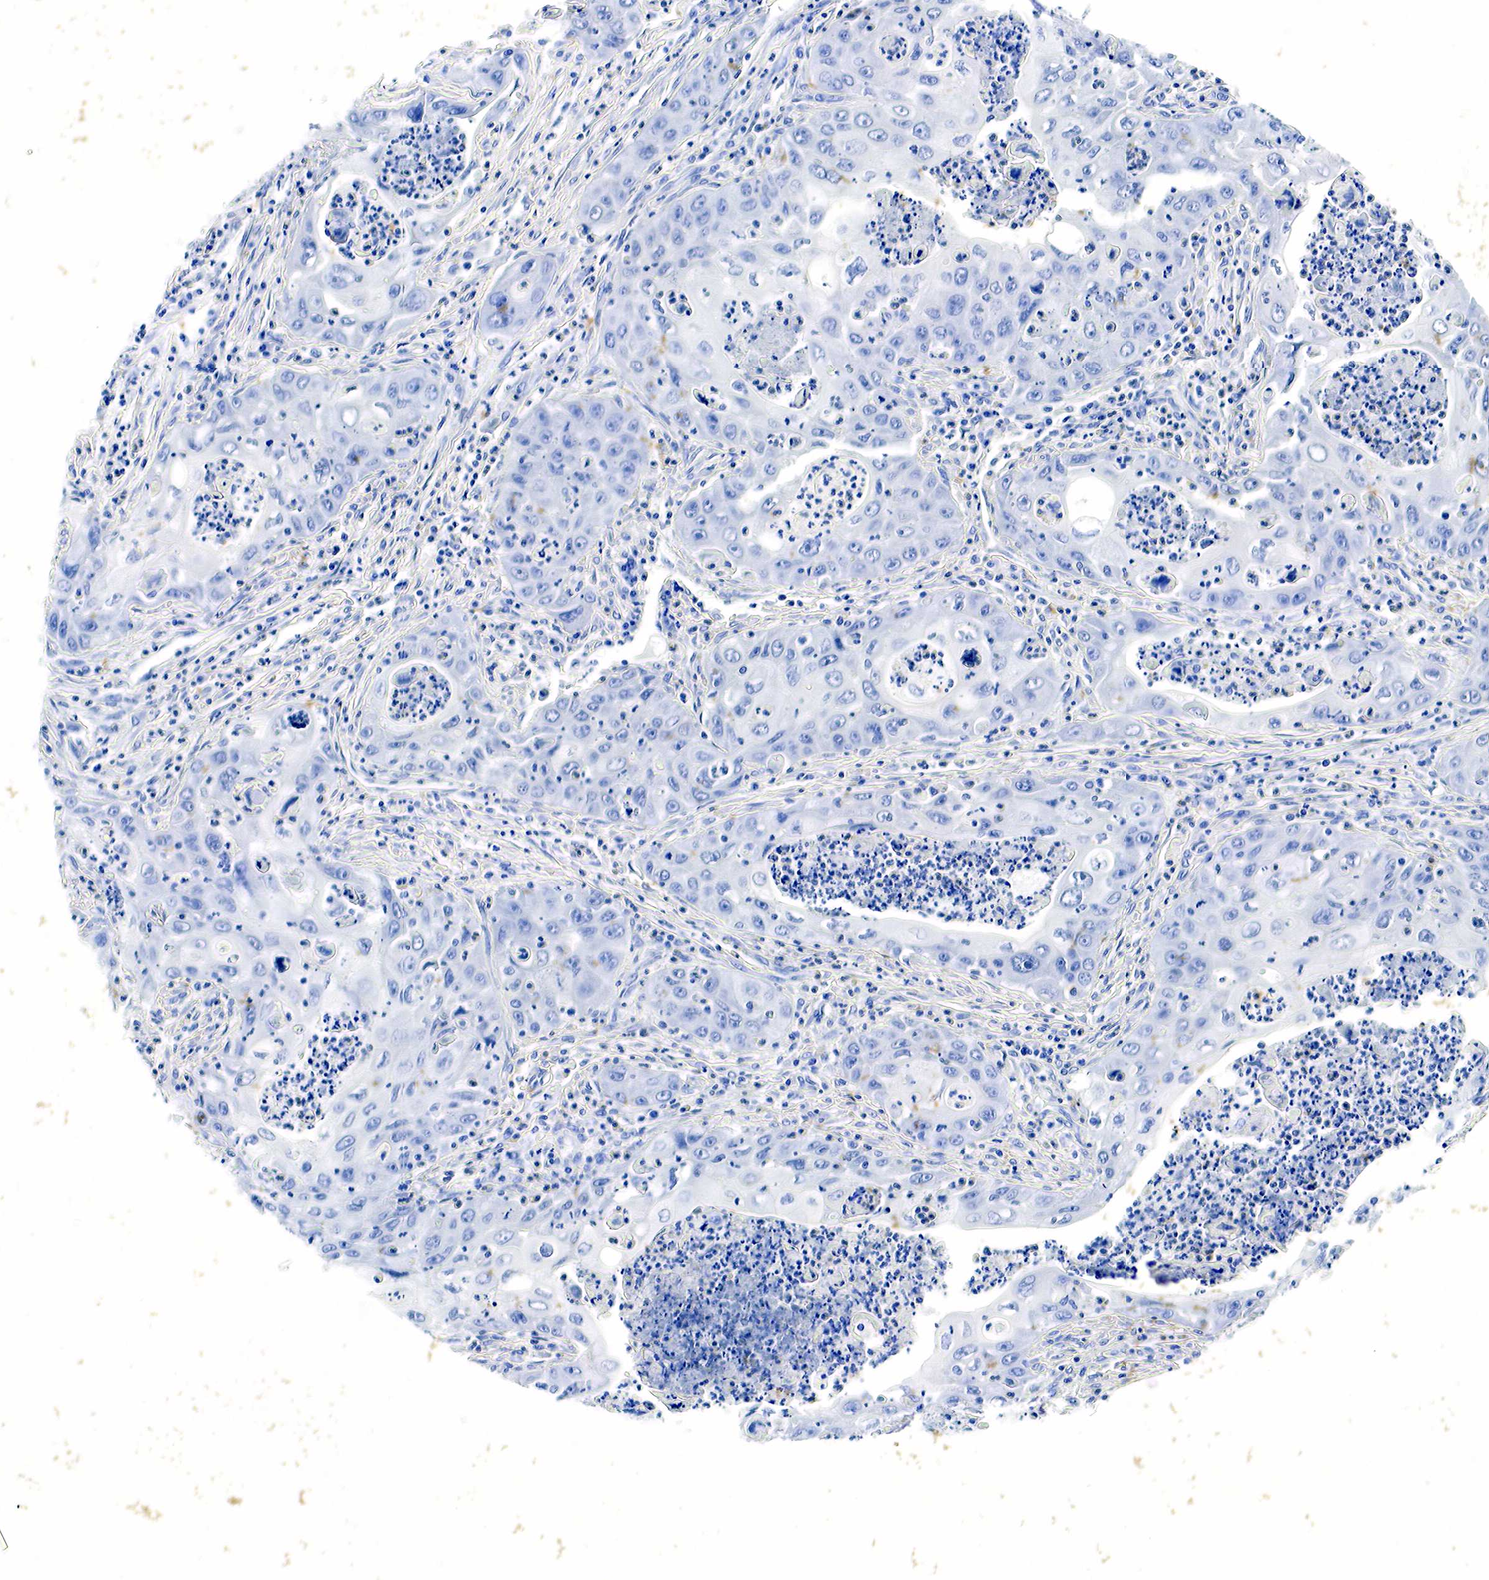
{"staining": {"intensity": "negative", "quantity": "none", "location": "none"}, "tissue": "pancreatic cancer", "cell_type": "Tumor cells", "image_type": "cancer", "snomed": [{"axis": "morphology", "description": "Adenocarcinoma, NOS"}, {"axis": "topography", "description": "Pancreas"}], "caption": "DAB immunohistochemical staining of pancreatic cancer (adenocarcinoma) demonstrates no significant expression in tumor cells.", "gene": "GCG", "patient": {"sex": "male", "age": 70}}